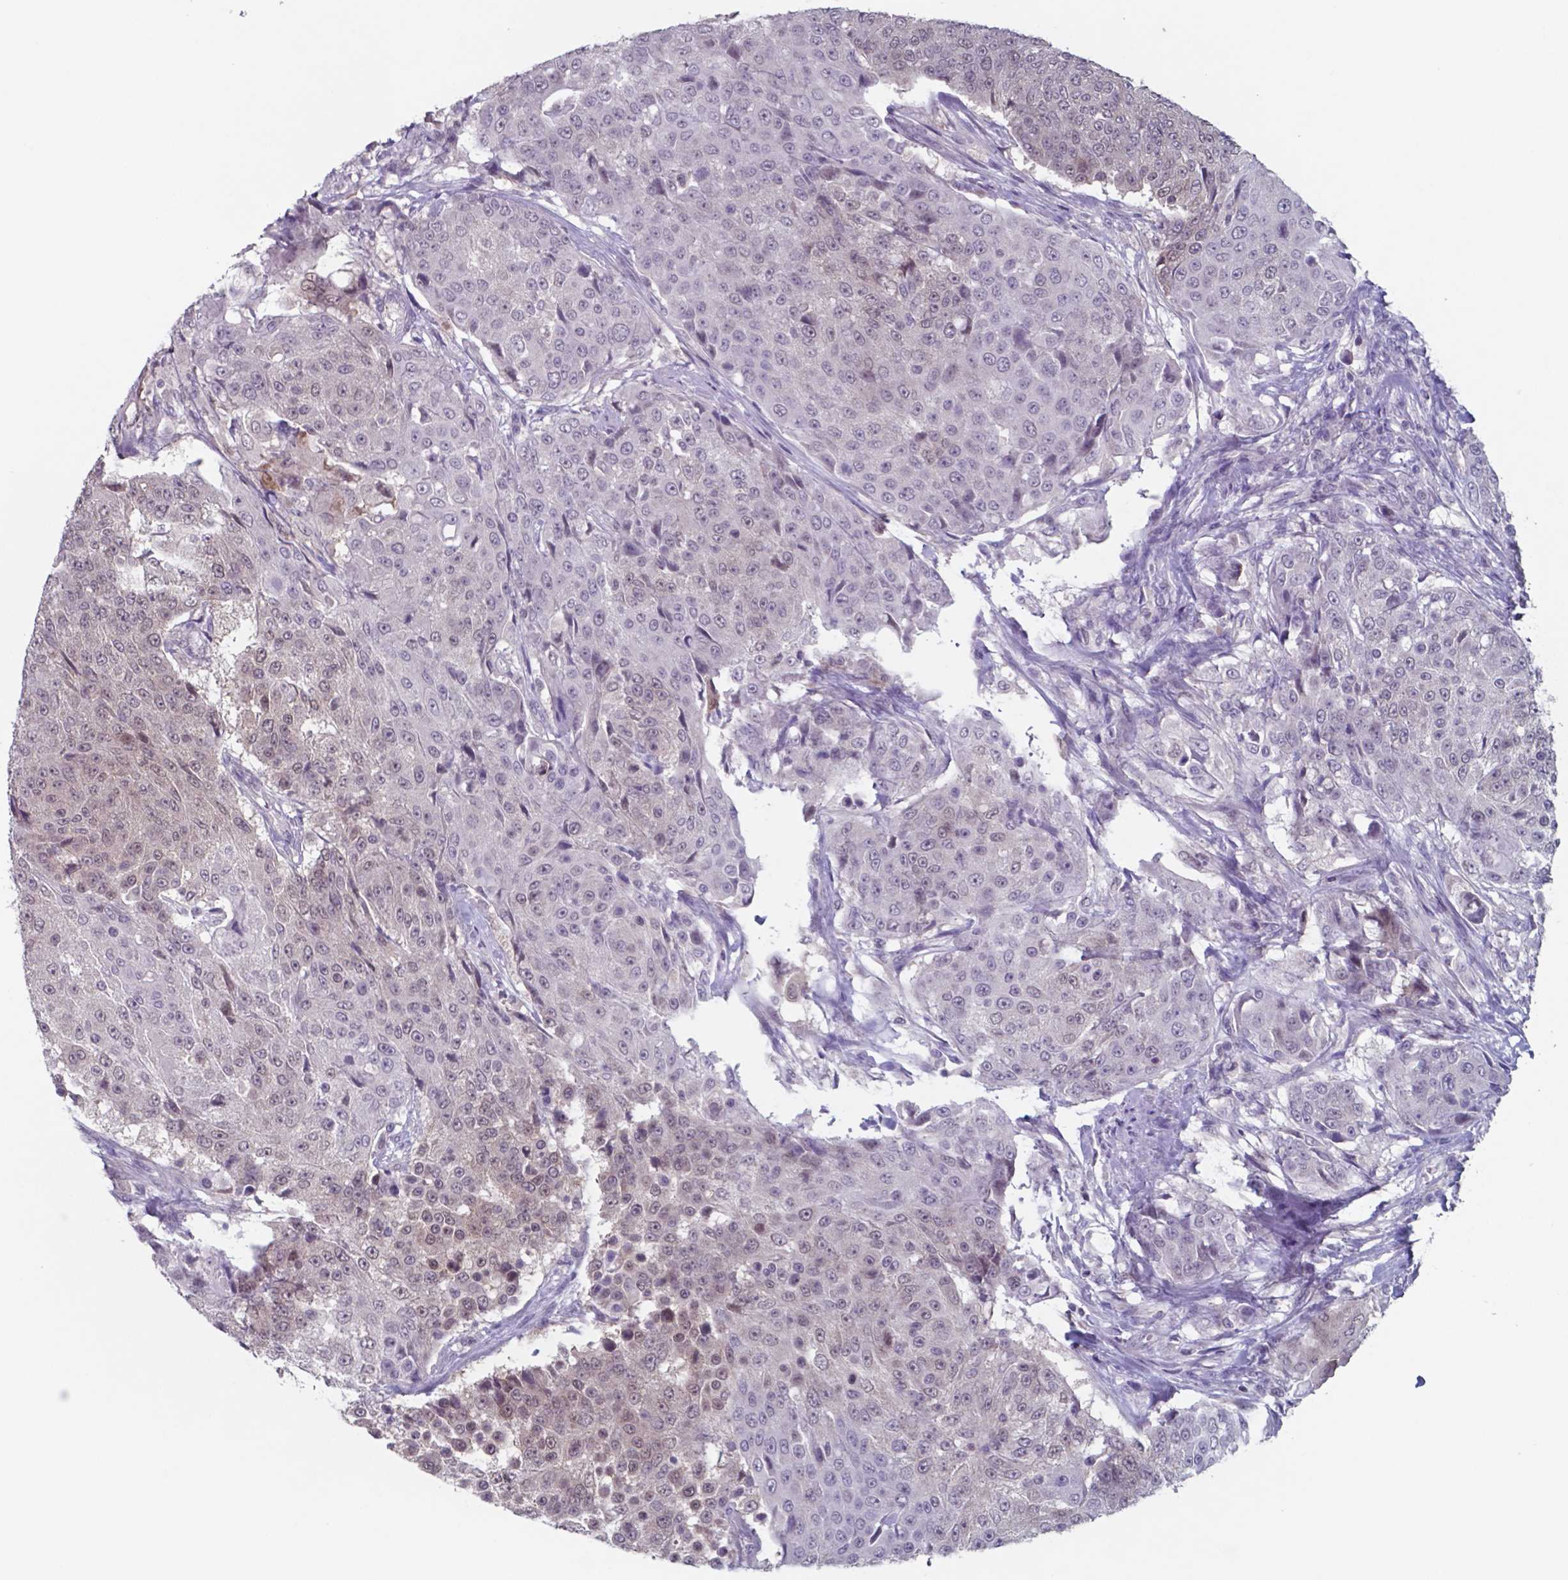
{"staining": {"intensity": "weak", "quantity": "<25%", "location": "nuclear"}, "tissue": "urothelial cancer", "cell_type": "Tumor cells", "image_type": "cancer", "snomed": [{"axis": "morphology", "description": "Urothelial carcinoma, High grade"}, {"axis": "topography", "description": "Urinary bladder"}], "caption": "DAB (3,3'-diaminobenzidine) immunohistochemical staining of urothelial cancer shows no significant staining in tumor cells.", "gene": "TDP2", "patient": {"sex": "female", "age": 63}}